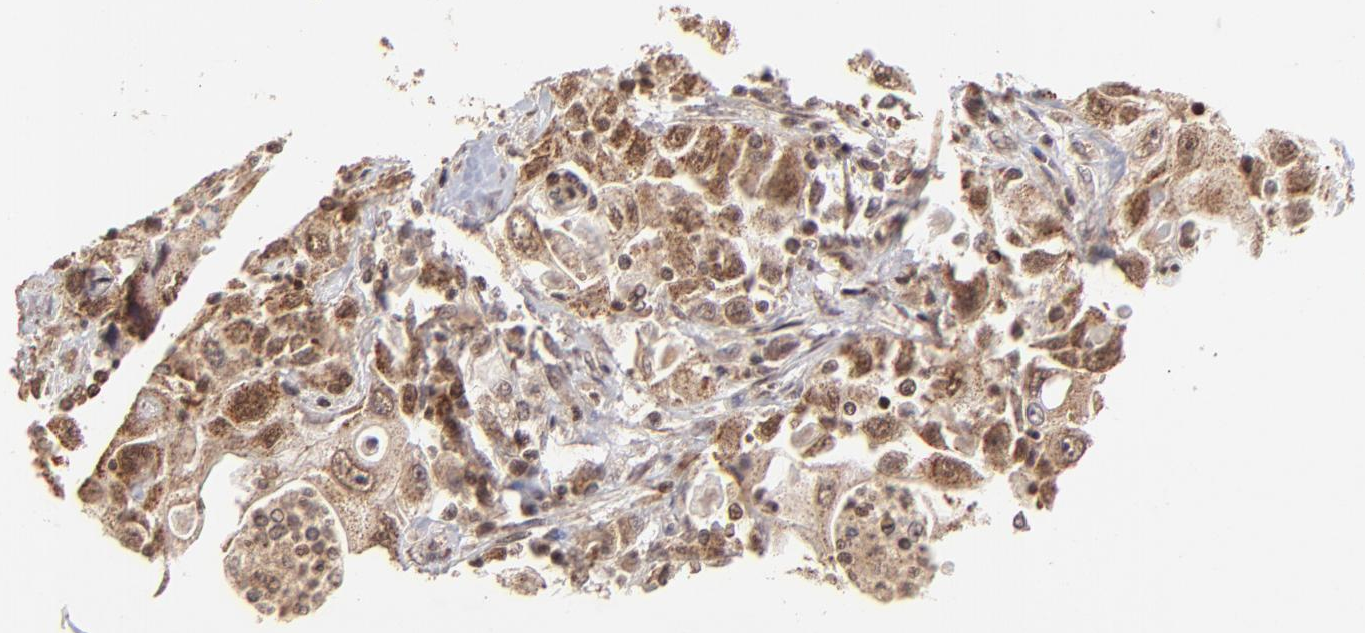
{"staining": {"intensity": "strong", "quantity": ">75%", "location": "cytoplasmic/membranous"}, "tissue": "pancreatic cancer", "cell_type": "Tumor cells", "image_type": "cancer", "snomed": [{"axis": "morphology", "description": "Adenocarcinoma, NOS"}, {"axis": "topography", "description": "Pancreas"}], "caption": "A brown stain highlights strong cytoplasmic/membranous staining of a protein in human pancreatic cancer (adenocarcinoma) tumor cells.", "gene": "MED15", "patient": {"sex": "male", "age": 70}}